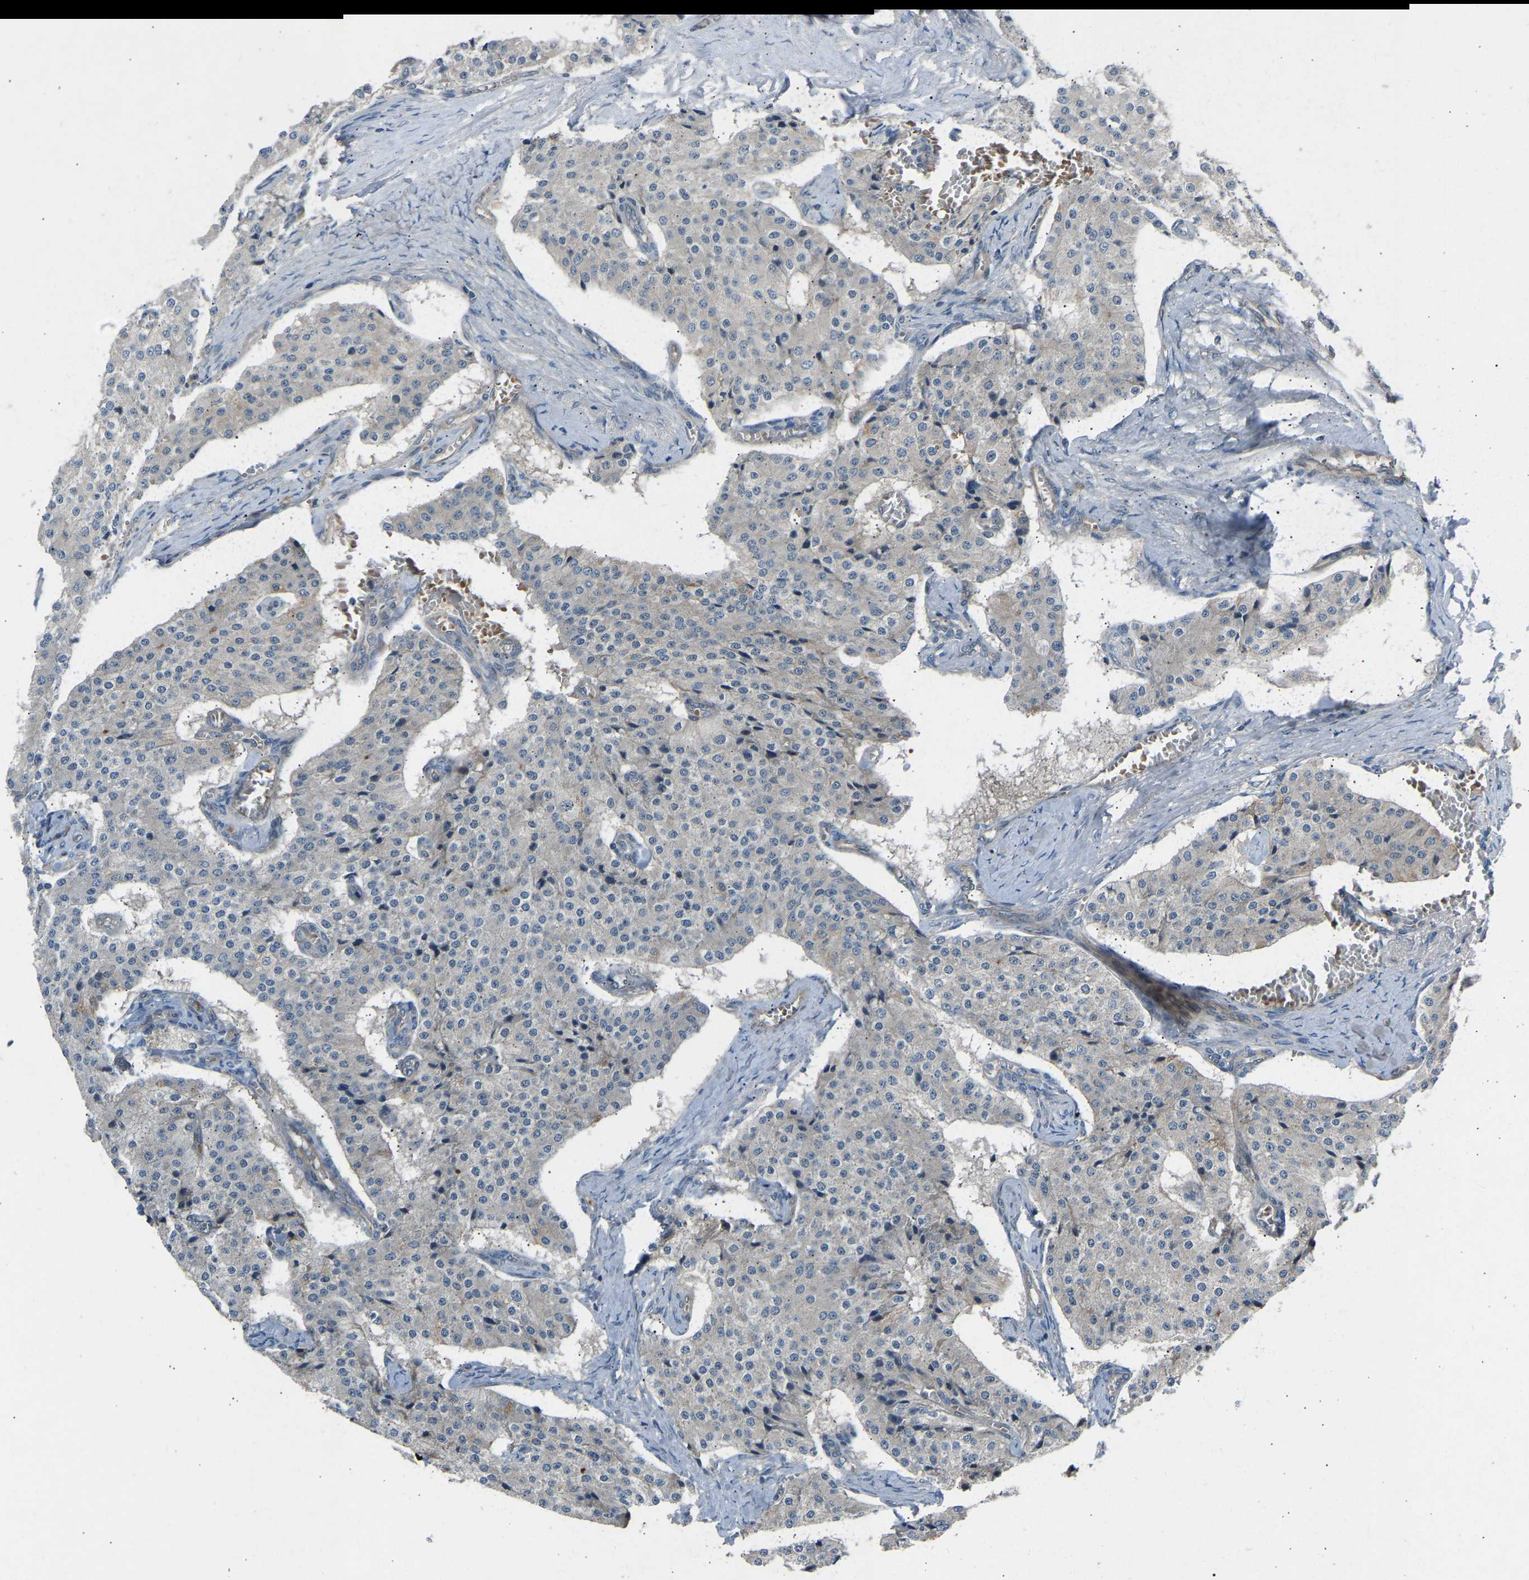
{"staining": {"intensity": "negative", "quantity": "none", "location": "none"}, "tissue": "carcinoid", "cell_type": "Tumor cells", "image_type": "cancer", "snomed": [{"axis": "morphology", "description": "Carcinoid, malignant, NOS"}, {"axis": "topography", "description": "Colon"}], "caption": "Immunohistochemical staining of malignant carcinoid shows no significant staining in tumor cells.", "gene": "GAS2L1", "patient": {"sex": "female", "age": 52}}